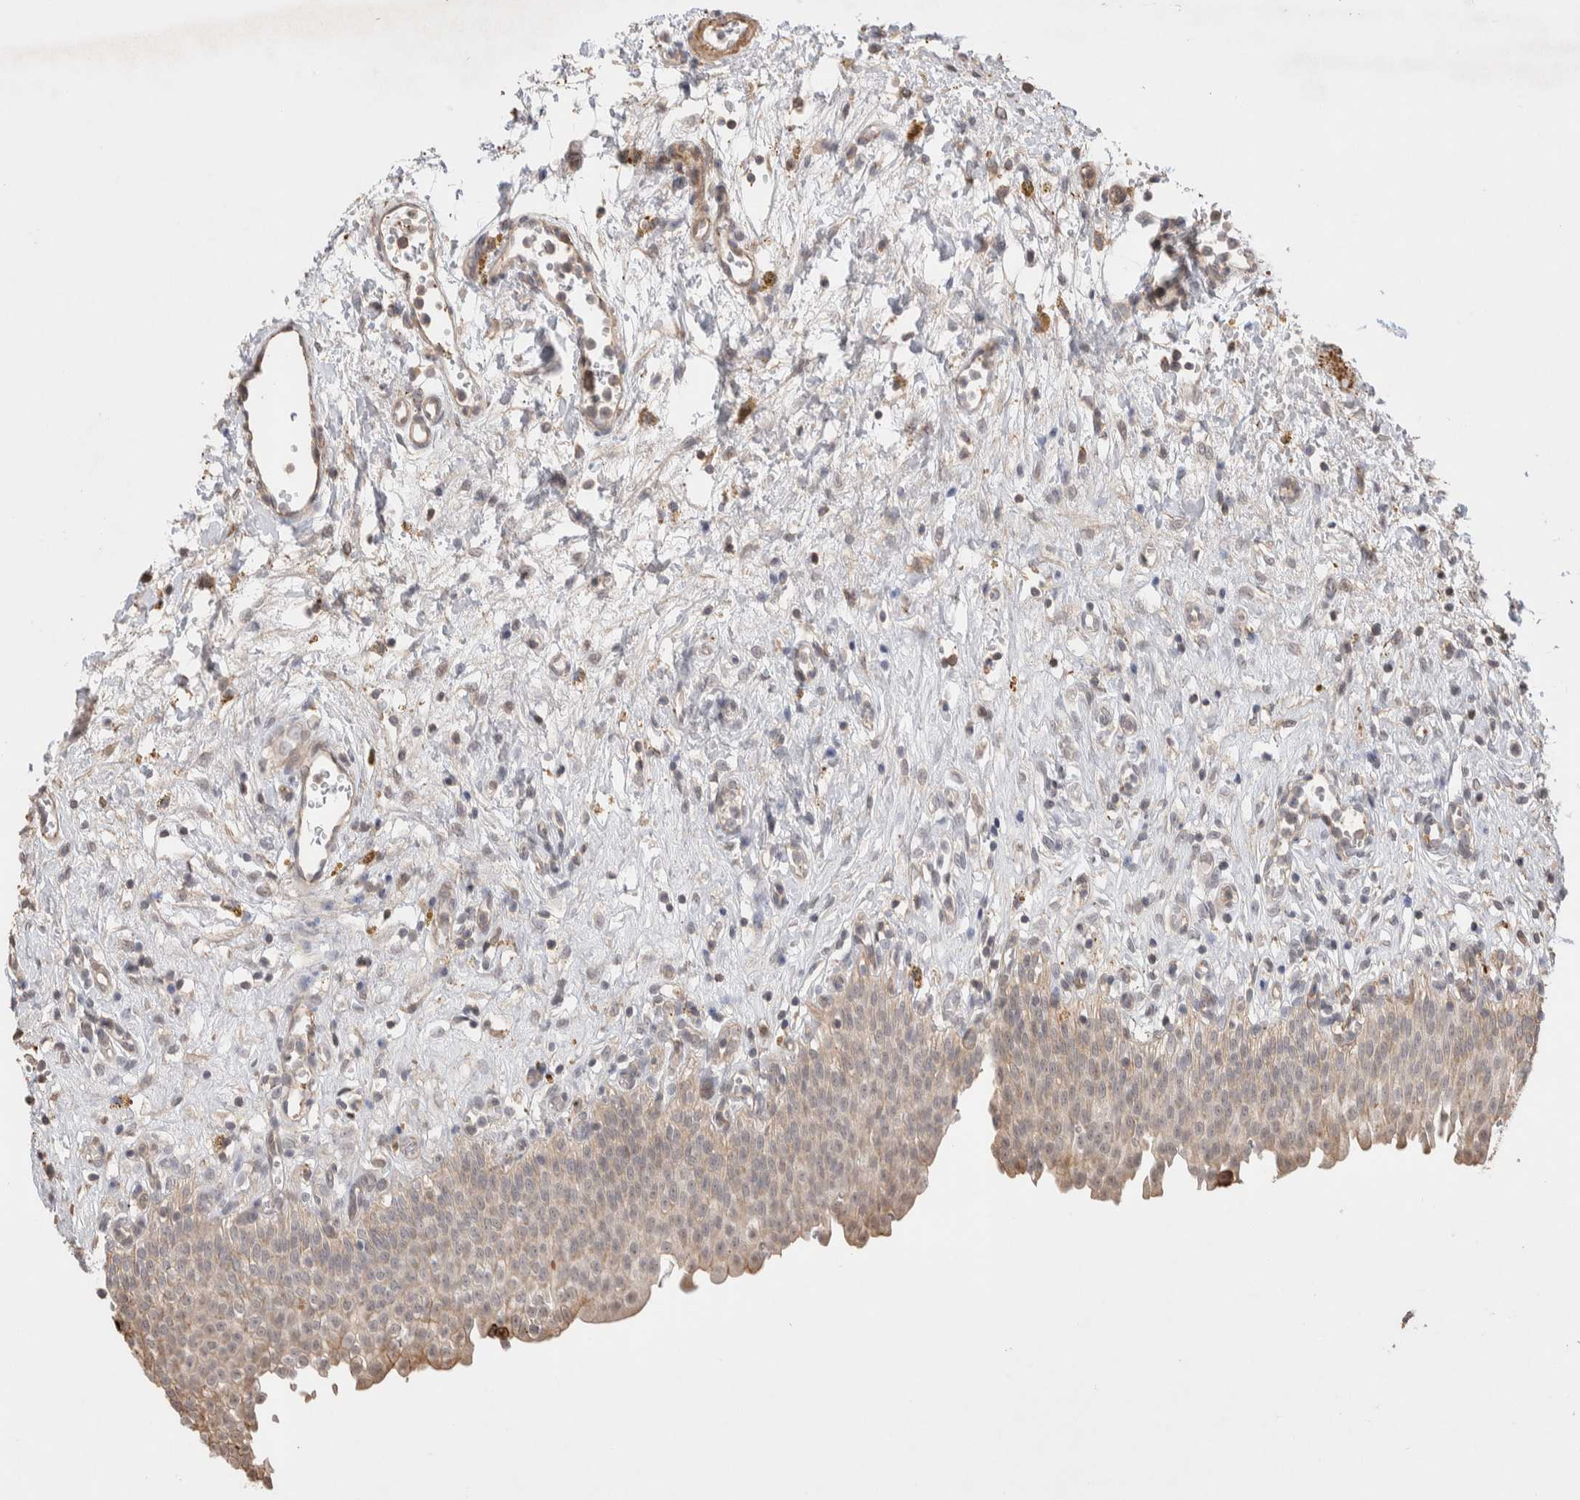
{"staining": {"intensity": "moderate", "quantity": ">75%", "location": "cytoplasmic/membranous"}, "tissue": "urinary bladder", "cell_type": "Urothelial cells", "image_type": "normal", "snomed": [{"axis": "morphology", "description": "Urothelial carcinoma, High grade"}, {"axis": "topography", "description": "Urinary bladder"}], "caption": "Unremarkable urinary bladder reveals moderate cytoplasmic/membranous staining in approximately >75% of urothelial cells, visualized by immunohistochemistry.", "gene": "ZNF704", "patient": {"sex": "male", "age": 46}}